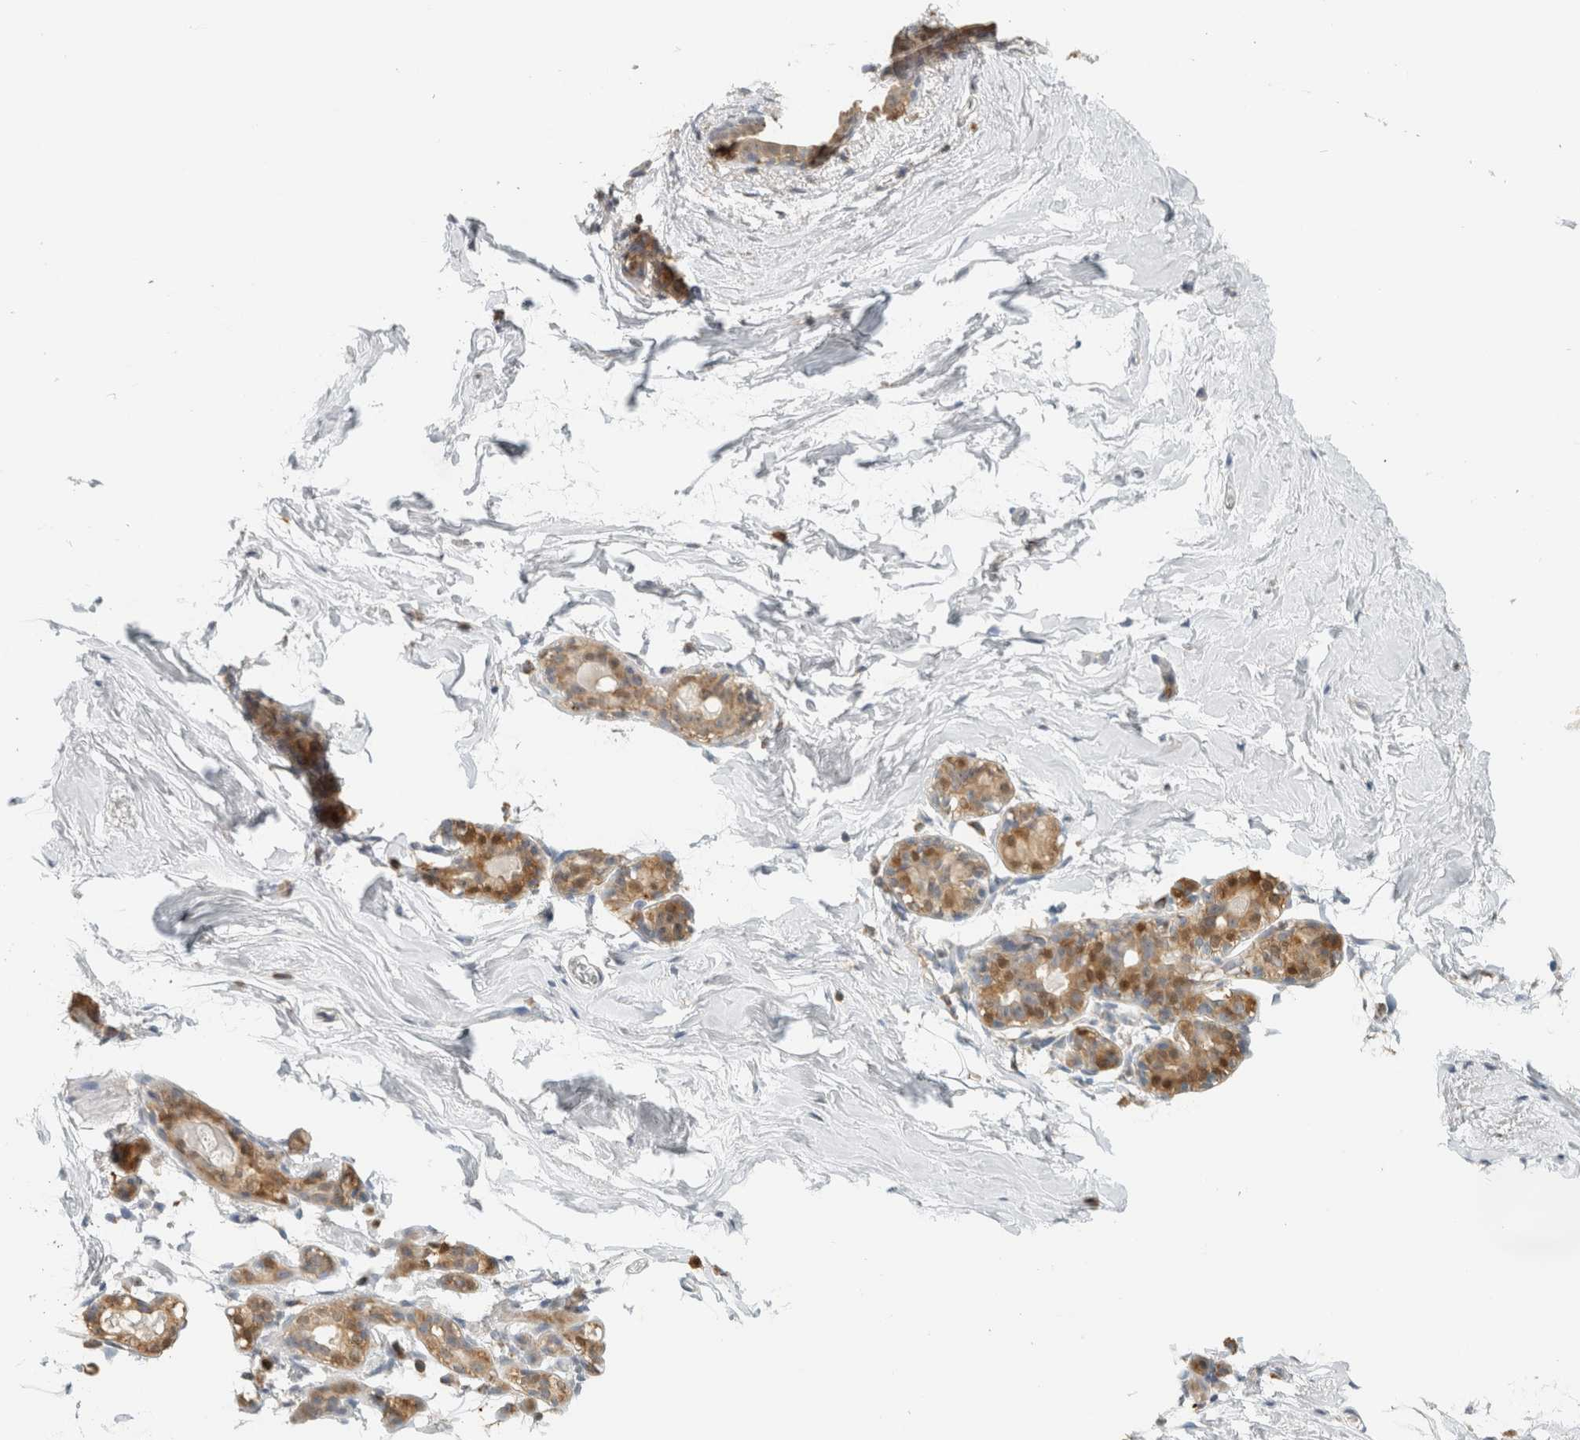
{"staining": {"intensity": "negative", "quantity": "none", "location": "none"}, "tissue": "breast", "cell_type": "Adipocytes", "image_type": "normal", "snomed": [{"axis": "morphology", "description": "Normal tissue, NOS"}, {"axis": "topography", "description": "Breast"}], "caption": "This micrograph is of unremarkable breast stained with IHC to label a protein in brown with the nuclei are counter-stained blue. There is no expression in adipocytes.", "gene": "CAPG", "patient": {"sex": "female", "age": 62}}